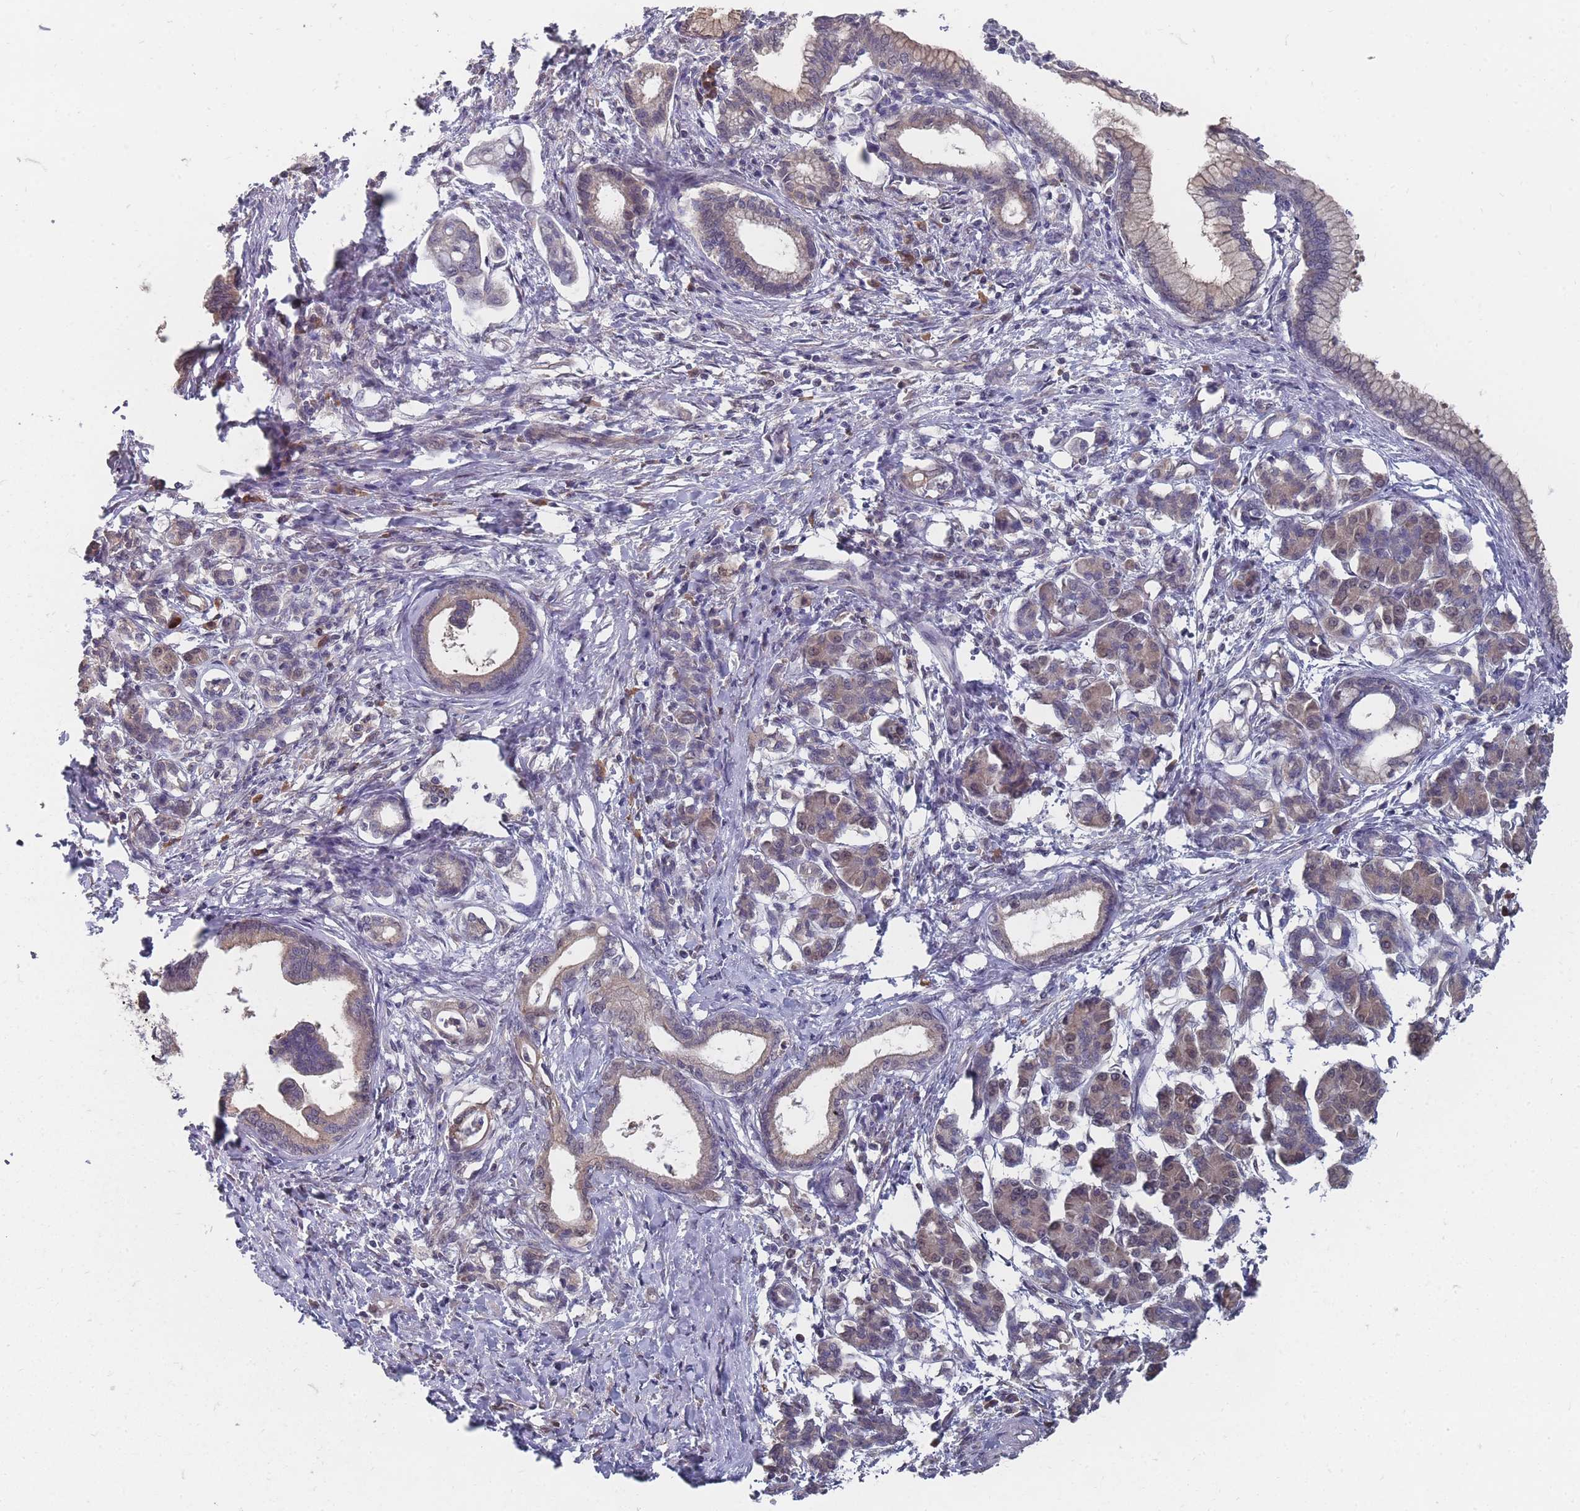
{"staining": {"intensity": "weak", "quantity": "25%-75%", "location": "cytoplasmic/membranous"}, "tissue": "pancreatic cancer", "cell_type": "Tumor cells", "image_type": "cancer", "snomed": [{"axis": "morphology", "description": "Adenocarcinoma, NOS"}, {"axis": "topography", "description": "Pancreas"}], "caption": "The immunohistochemical stain labels weak cytoplasmic/membranous staining in tumor cells of pancreatic cancer tissue.", "gene": "NKD1", "patient": {"sex": "female", "age": 55}}